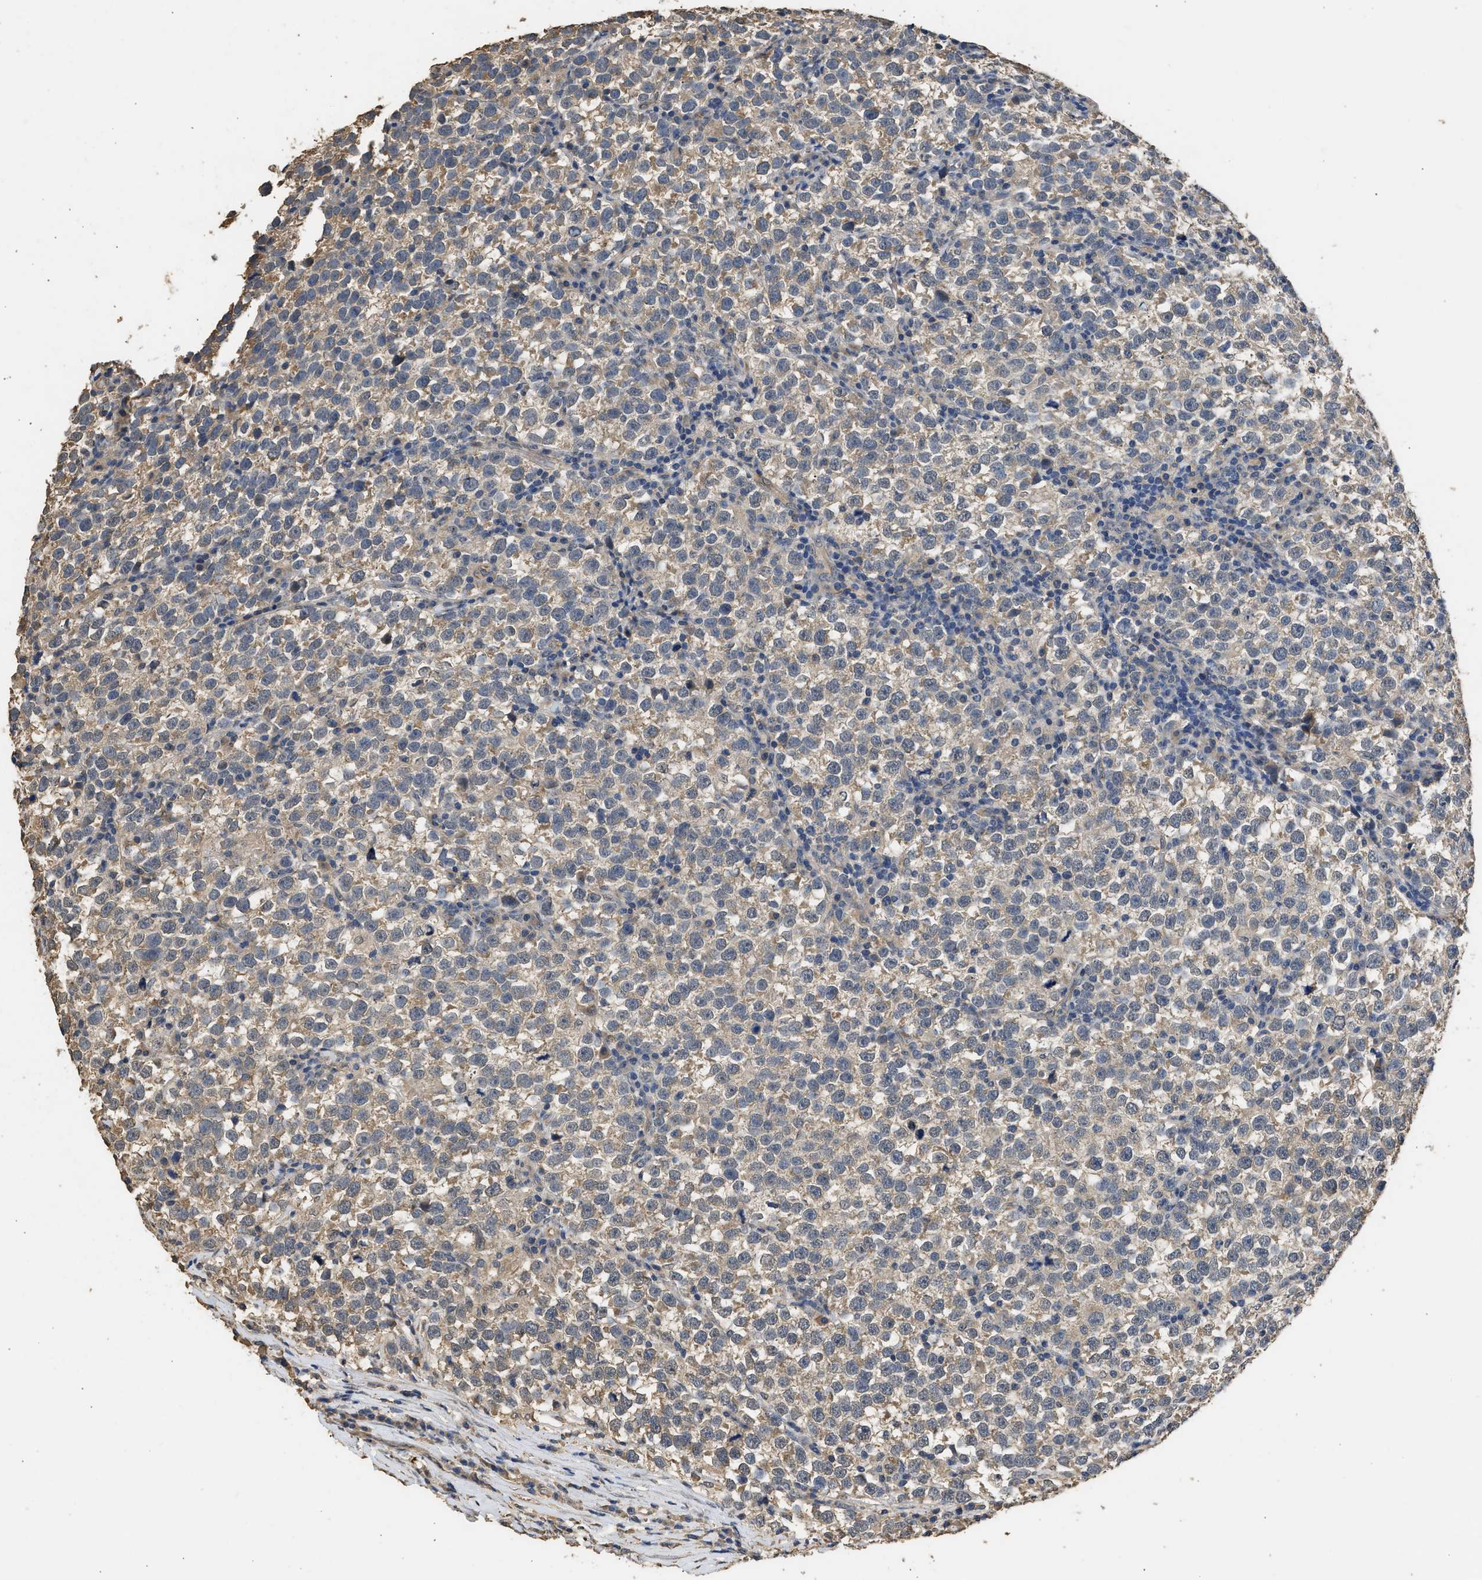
{"staining": {"intensity": "weak", "quantity": "25%-75%", "location": "cytoplasmic/membranous"}, "tissue": "testis cancer", "cell_type": "Tumor cells", "image_type": "cancer", "snomed": [{"axis": "morphology", "description": "Normal tissue, NOS"}, {"axis": "morphology", "description": "Seminoma, NOS"}, {"axis": "topography", "description": "Testis"}], "caption": "Seminoma (testis) stained with a protein marker reveals weak staining in tumor cells.", "gene": "SPINT2", "patient": {"sex": "male", "age": 43}}